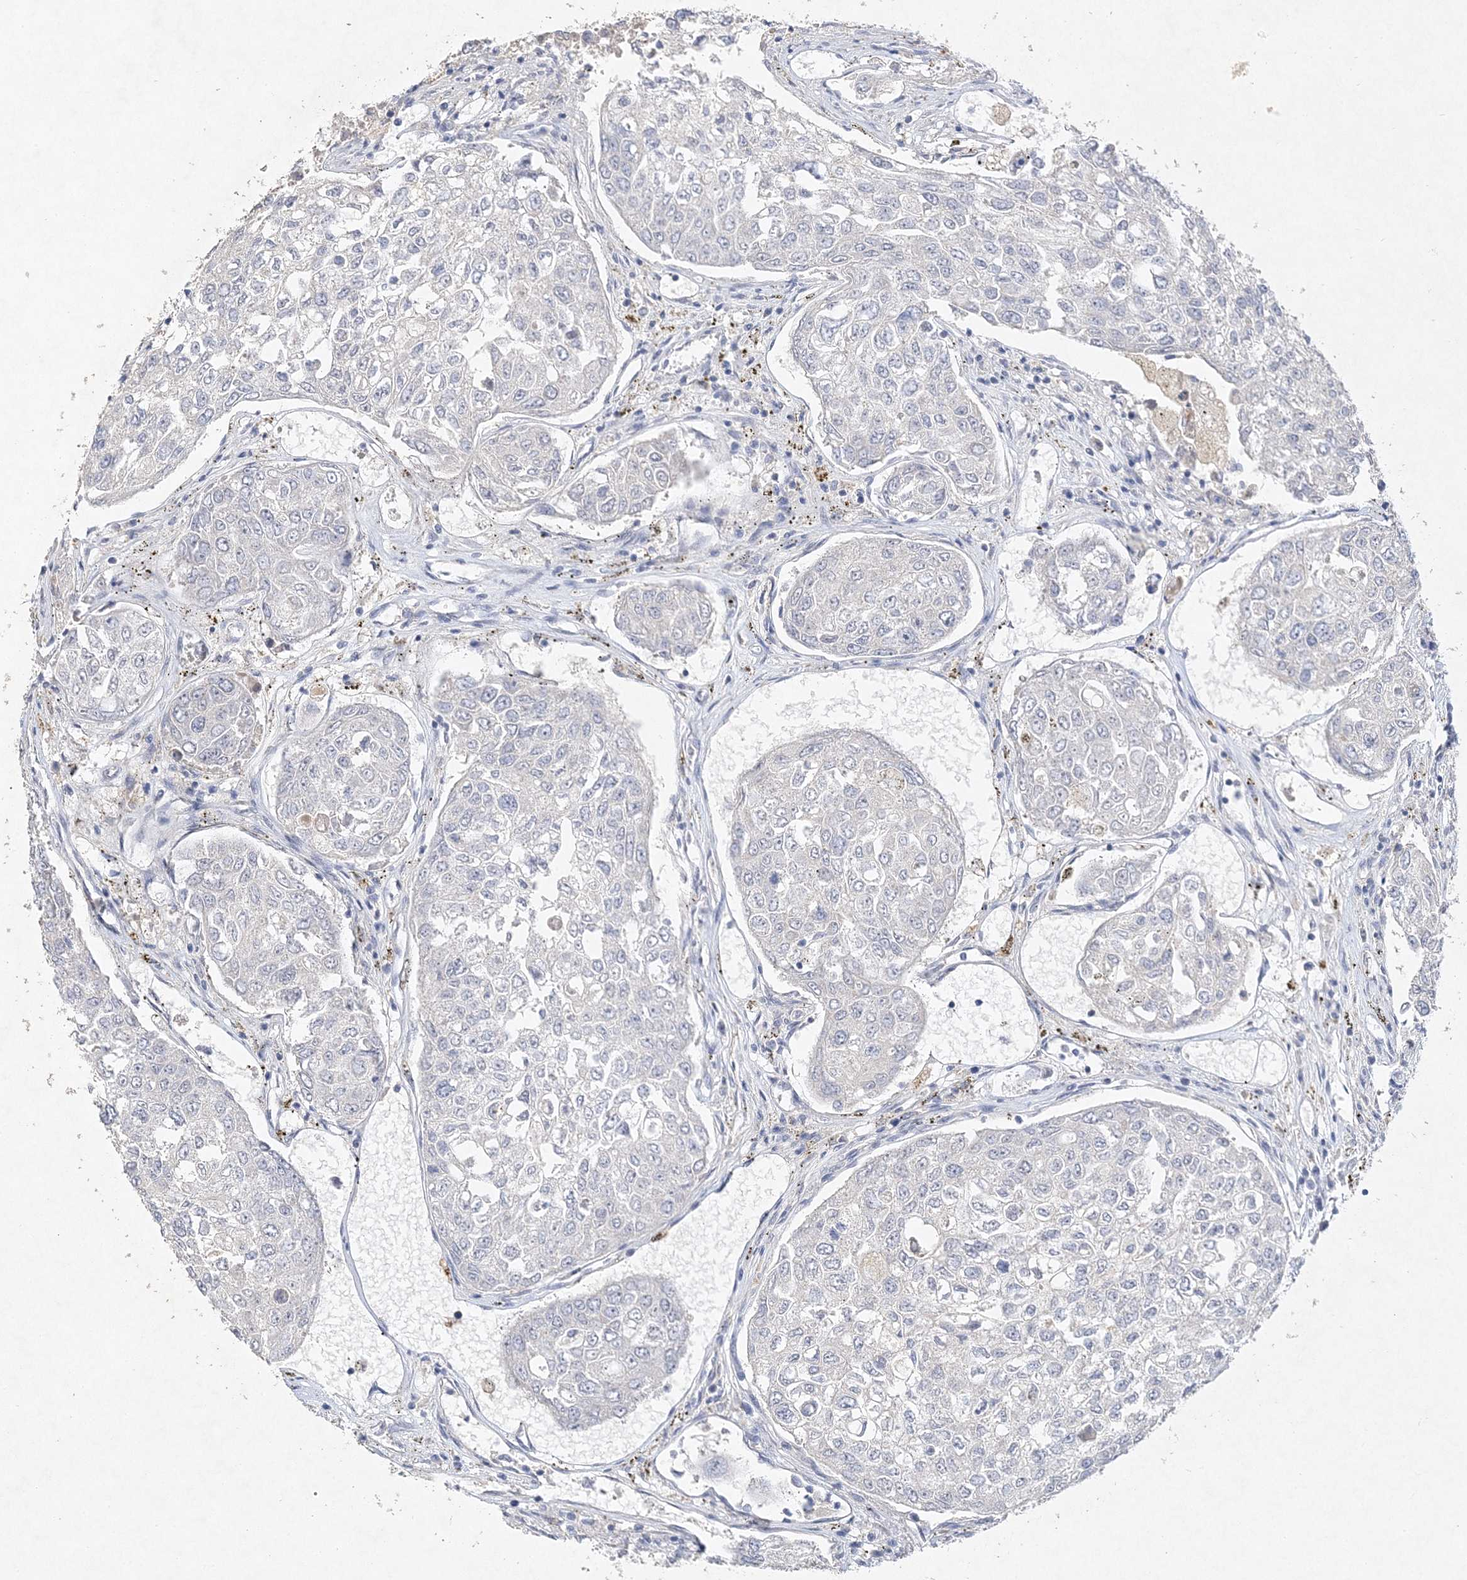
{"staining": {"intensity": "negative", "quantity": "none", "location": "none"}, "tissue": "urothelial cancer", "cell_type": "Tumor cells", "image_type": "cancer", "snomed": [{"axis": "morphology", "description": "Urothelial carcinoma, High grade"}, {"axis": "topography", "description": "Lymph node"}, {"axis": "topography", "description": "Urinary bladder"}], "caption": "Photomicrograph shows no significant protein expression in tumor cells of high-grade urothelial carcinoma. (Stains: DAB (3,3'-diaminobenzidine) IHC with hematoxylin counter stain, Microscopy: brightfield microscopy at high magnification).", "gene": "MAT2B", "patient": {"sex": "male", "age": 51}}